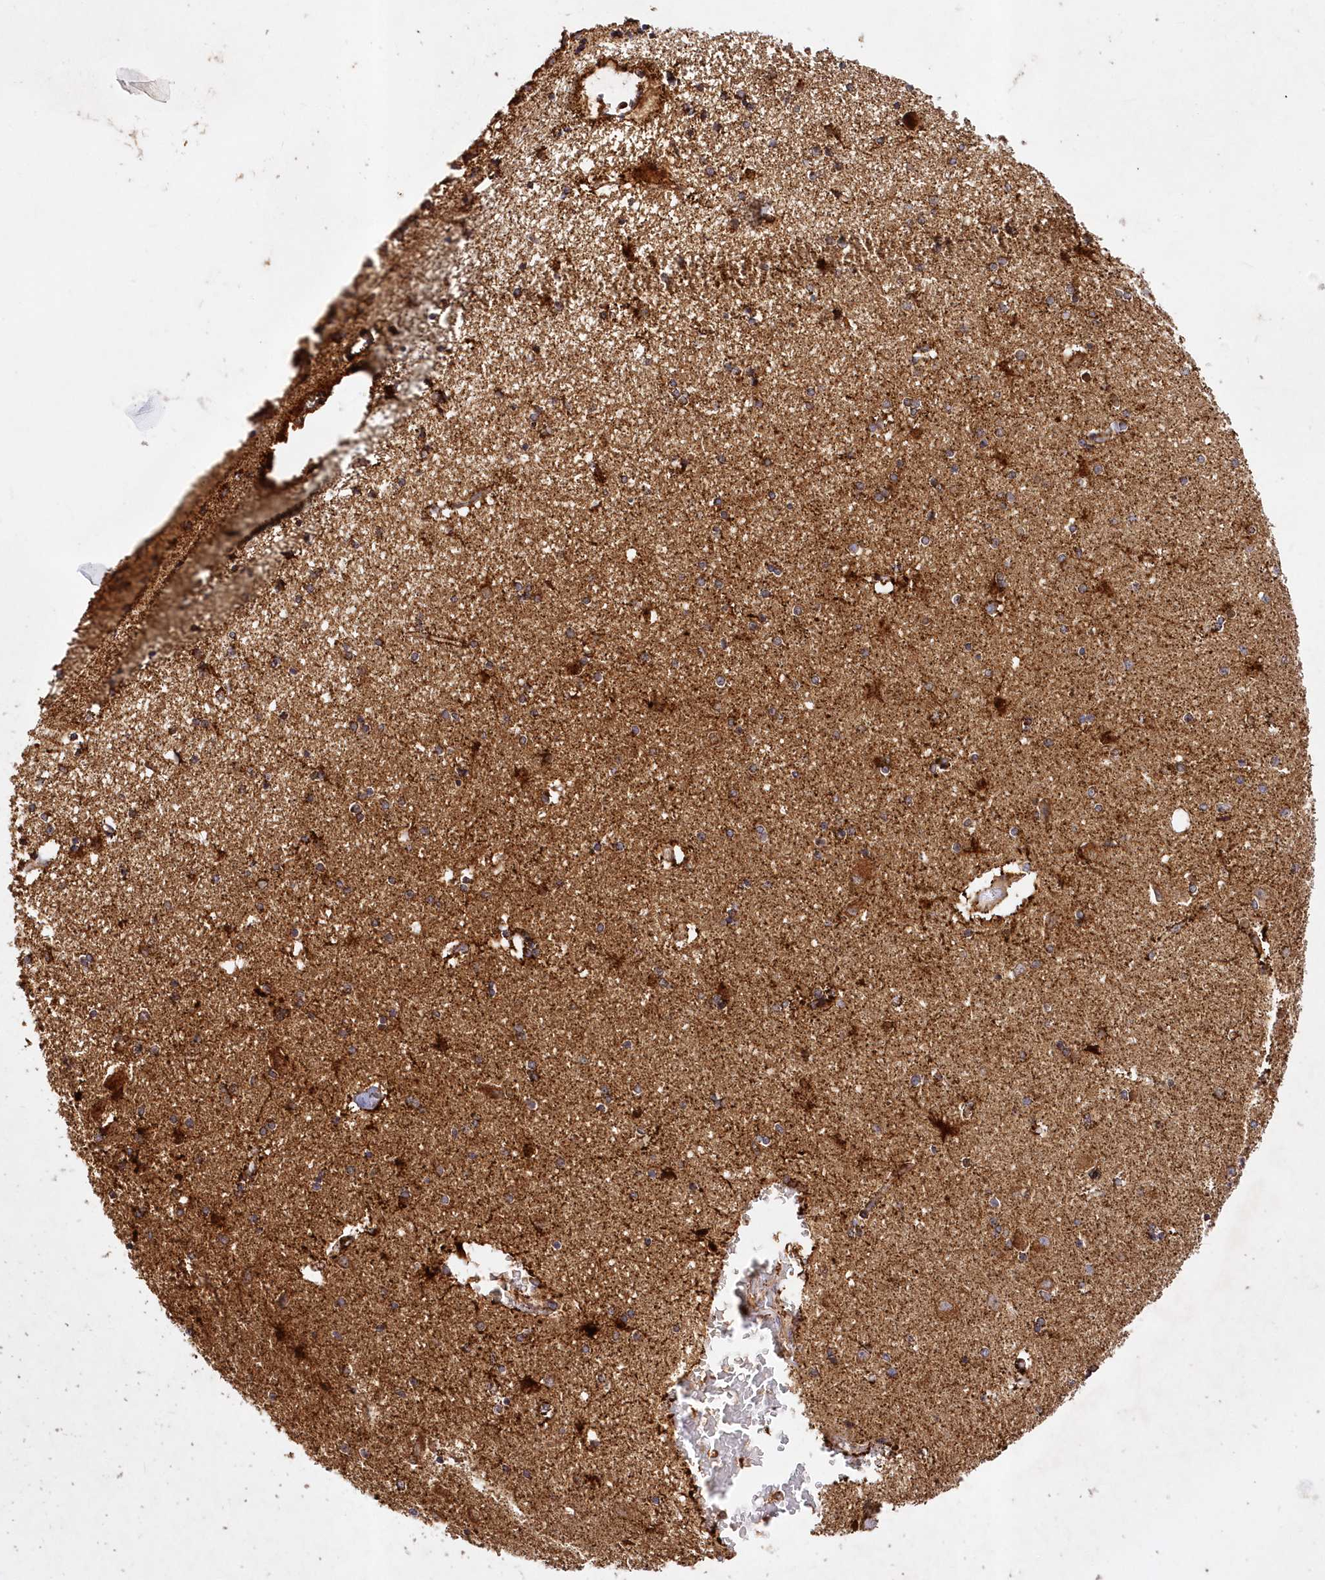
{"staining": {"intensity": "strong", "quantity": ">75%", "location": "cytoplasmic/membranous"}, "tissue": "hippocampus", "cell_type": "Glial cells", "image_type": "normal", "snomed": [{"axis": "morphology", "description": "Normal tissue, NOS"}, {"axis": "topography", "description": "Hippocampus"}], "caption": "Immunohistochemistry staining of unremarkable hippocampus, which displays high levels of strong cytoplasmic/membranous expression in about >75% of glial cells indicating strong cytoplasmic/membranous protein staining. The staining was performed using DAB (brown) for protein detection and nuclei were counterstained in hematoxylin (blue).", "gene": "ASNSD1", "patient": {"sex": "female", "age": 54}}